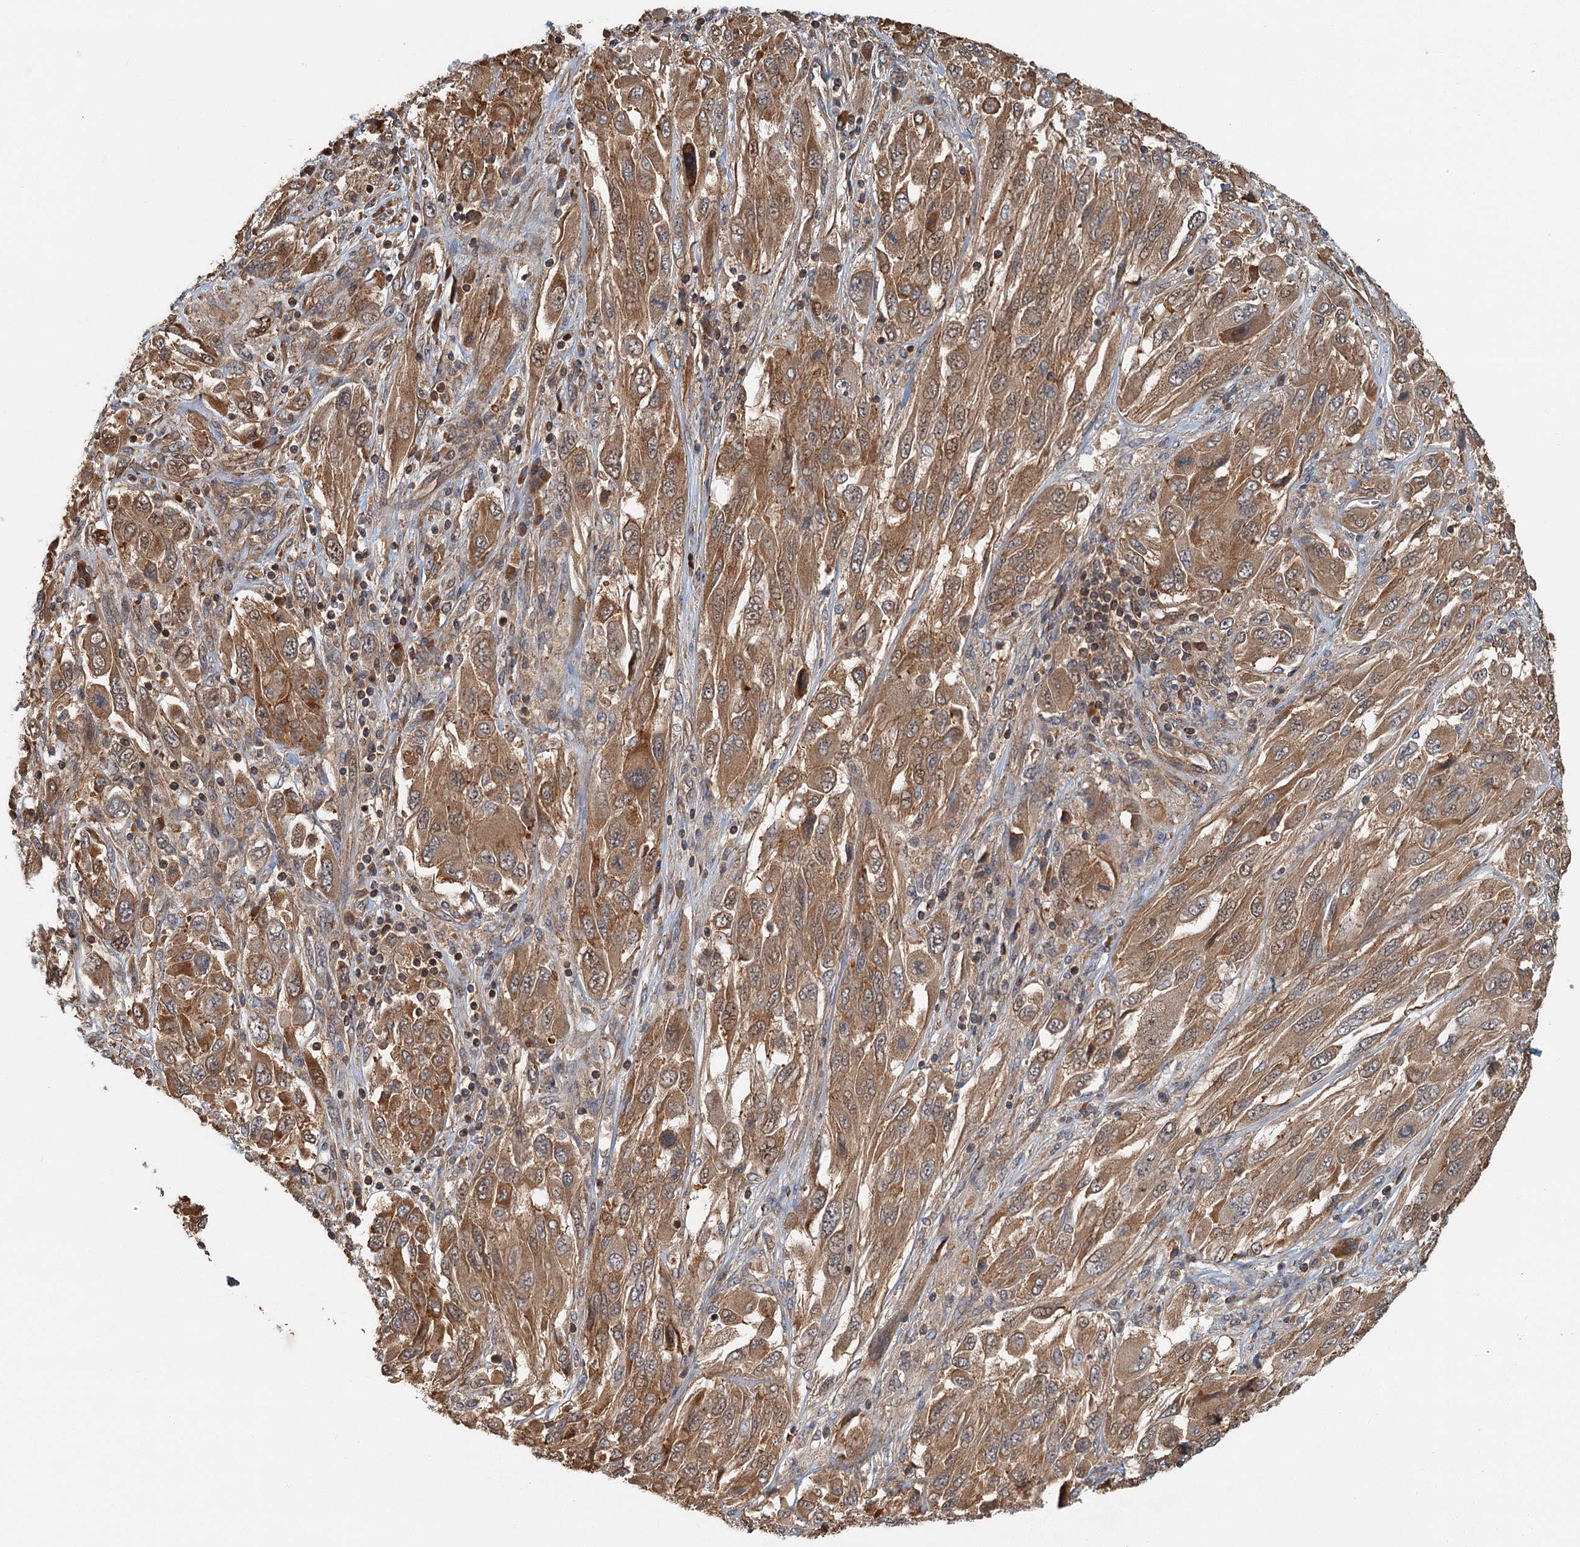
{"staining": {"intensity": "moderate", "quantity": ">75%", "location": "cytoplasmic/membranous"}, "tissue": "melanoma", "cell_type": "Tumor cells", "image_type": "cancer", "snomed": [{"axis": "morphology", "description": "Malignant melanoma, NOS"}, {"axis": "topography", "description": "Skin"}], "caption": "The image shows staining of melanoma, revealing moderate cytoplasmic/membranous protein staining (brown color) within tumor cells.", "gene": "ZNF527", "patient": {"sex": "female", "age": 91}}